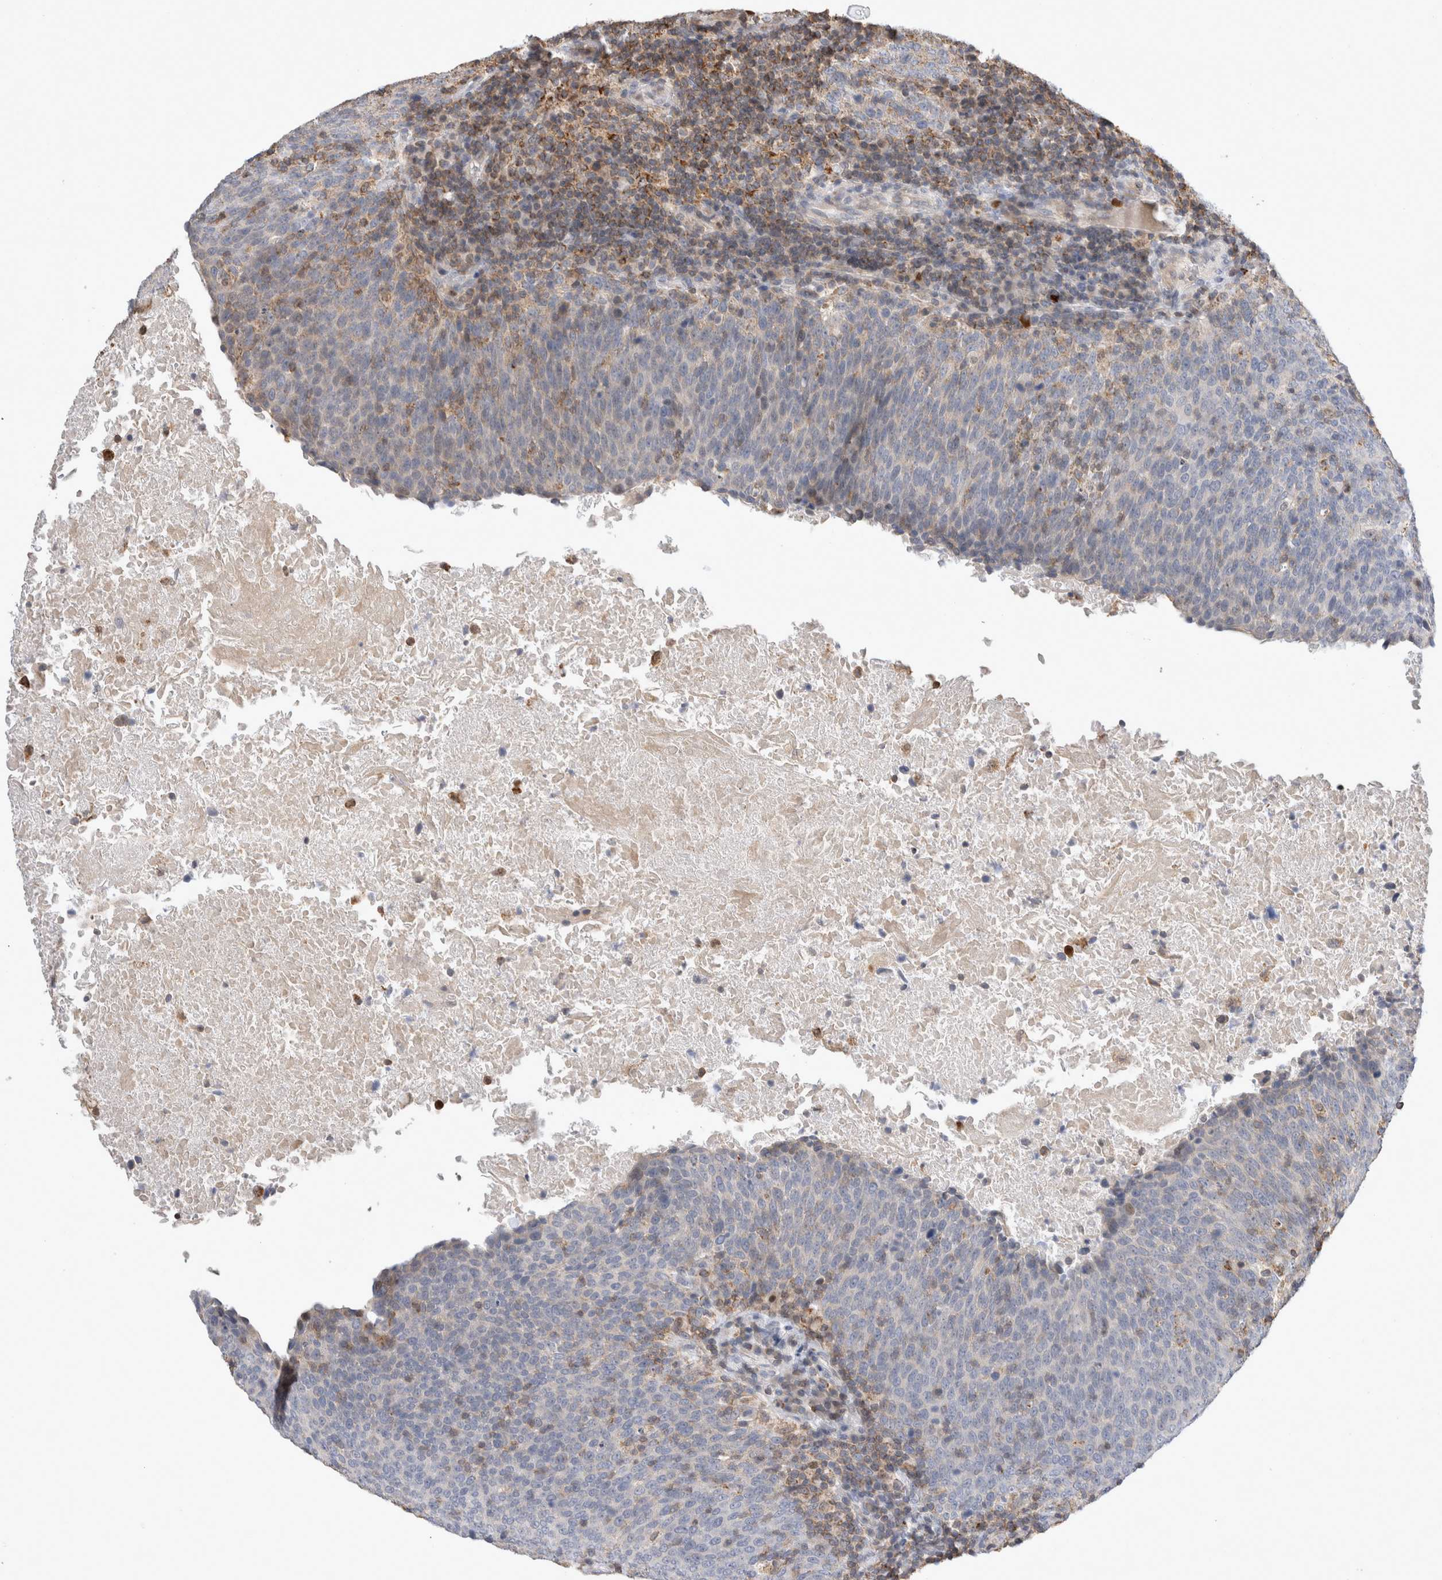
{"staining": {"intensity": "weak", "quantity": "<25%", "location": "cytoplasmic/membranous"}, "tissue": "head and neck cancer", "cell_type": "Tumor cells", "image_type": "cancer", "snomed": [{"axis": "morphology", "description": "Squamous cell carcinoma, NOS"}, {"axis": "morphology", "description": "Squamous cell carcinoma, metastatic, NOS"}, {"axis": "topography", "description": "Lymph node"}, {"axis": "topography", "description": "Head-Neck"}], "caption": "Photomicrograph shows no protein positivity in tumor cells of squamous cell carcinoma (head and neck) tissue.", "gene": "AGMAT", "patient": {"sex": "male", "age": 62}}